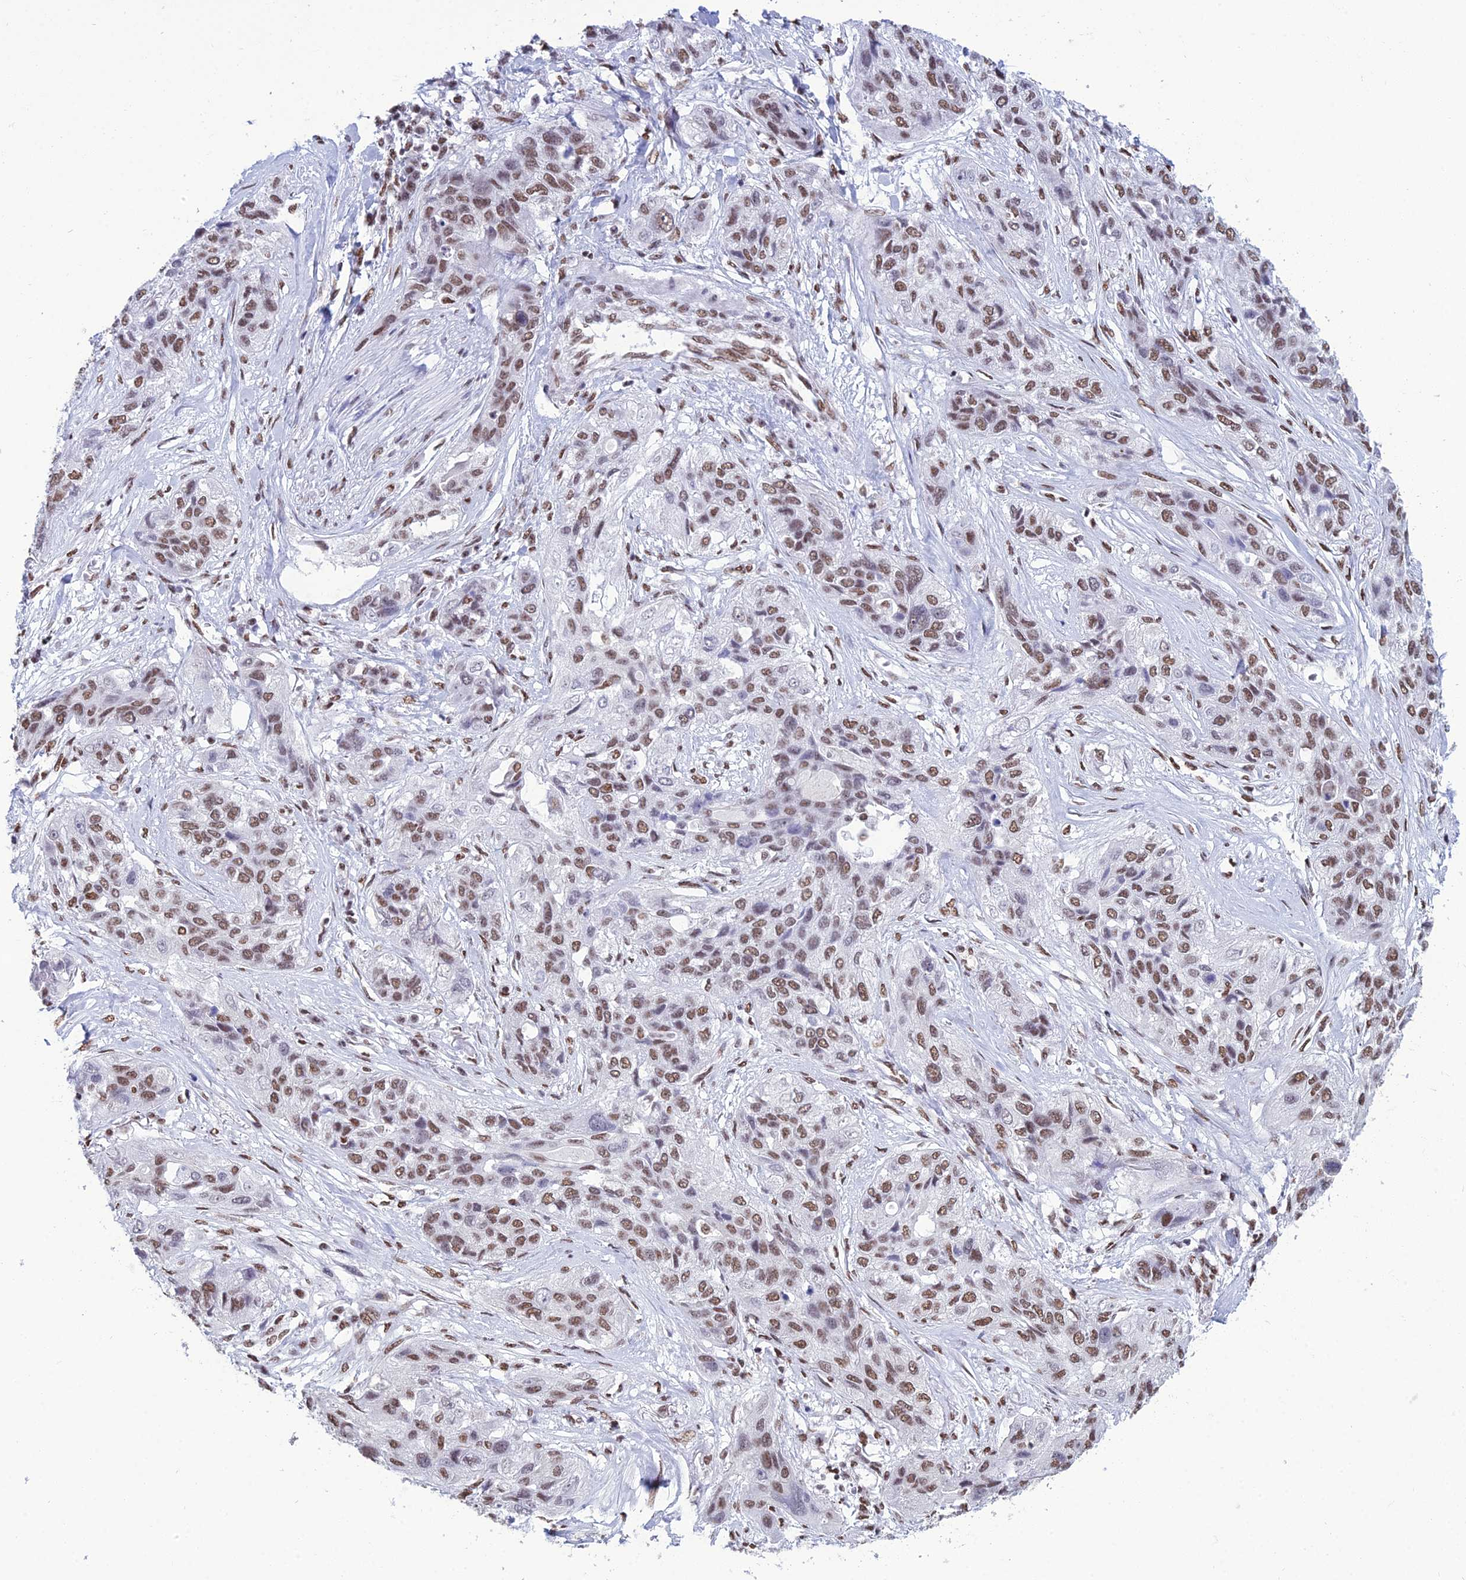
{"staining": {"intensity": "moderate", "quantity": ">75%", "location": "nuclear"}, "tissue": "lung cancer", "cell_type": "Tumor cells", "image_type": "cancer", "snomed": [{"axis": "morphology", "description": "Squamous cell carcinoma, NOS"}, {"axis": "topography", "description": "Lung"}], "caption": "Lung cancer (squamous cell carcinoma) tissue displays moderate nuclear positivity in about >75% of tumor cells, visualized by immunohistochemistry. (Brightfield microscopy of DAB IHC at high magnification).", "gene": "PRAMEF12", "patient": {"sex": "female", "age": 70}}